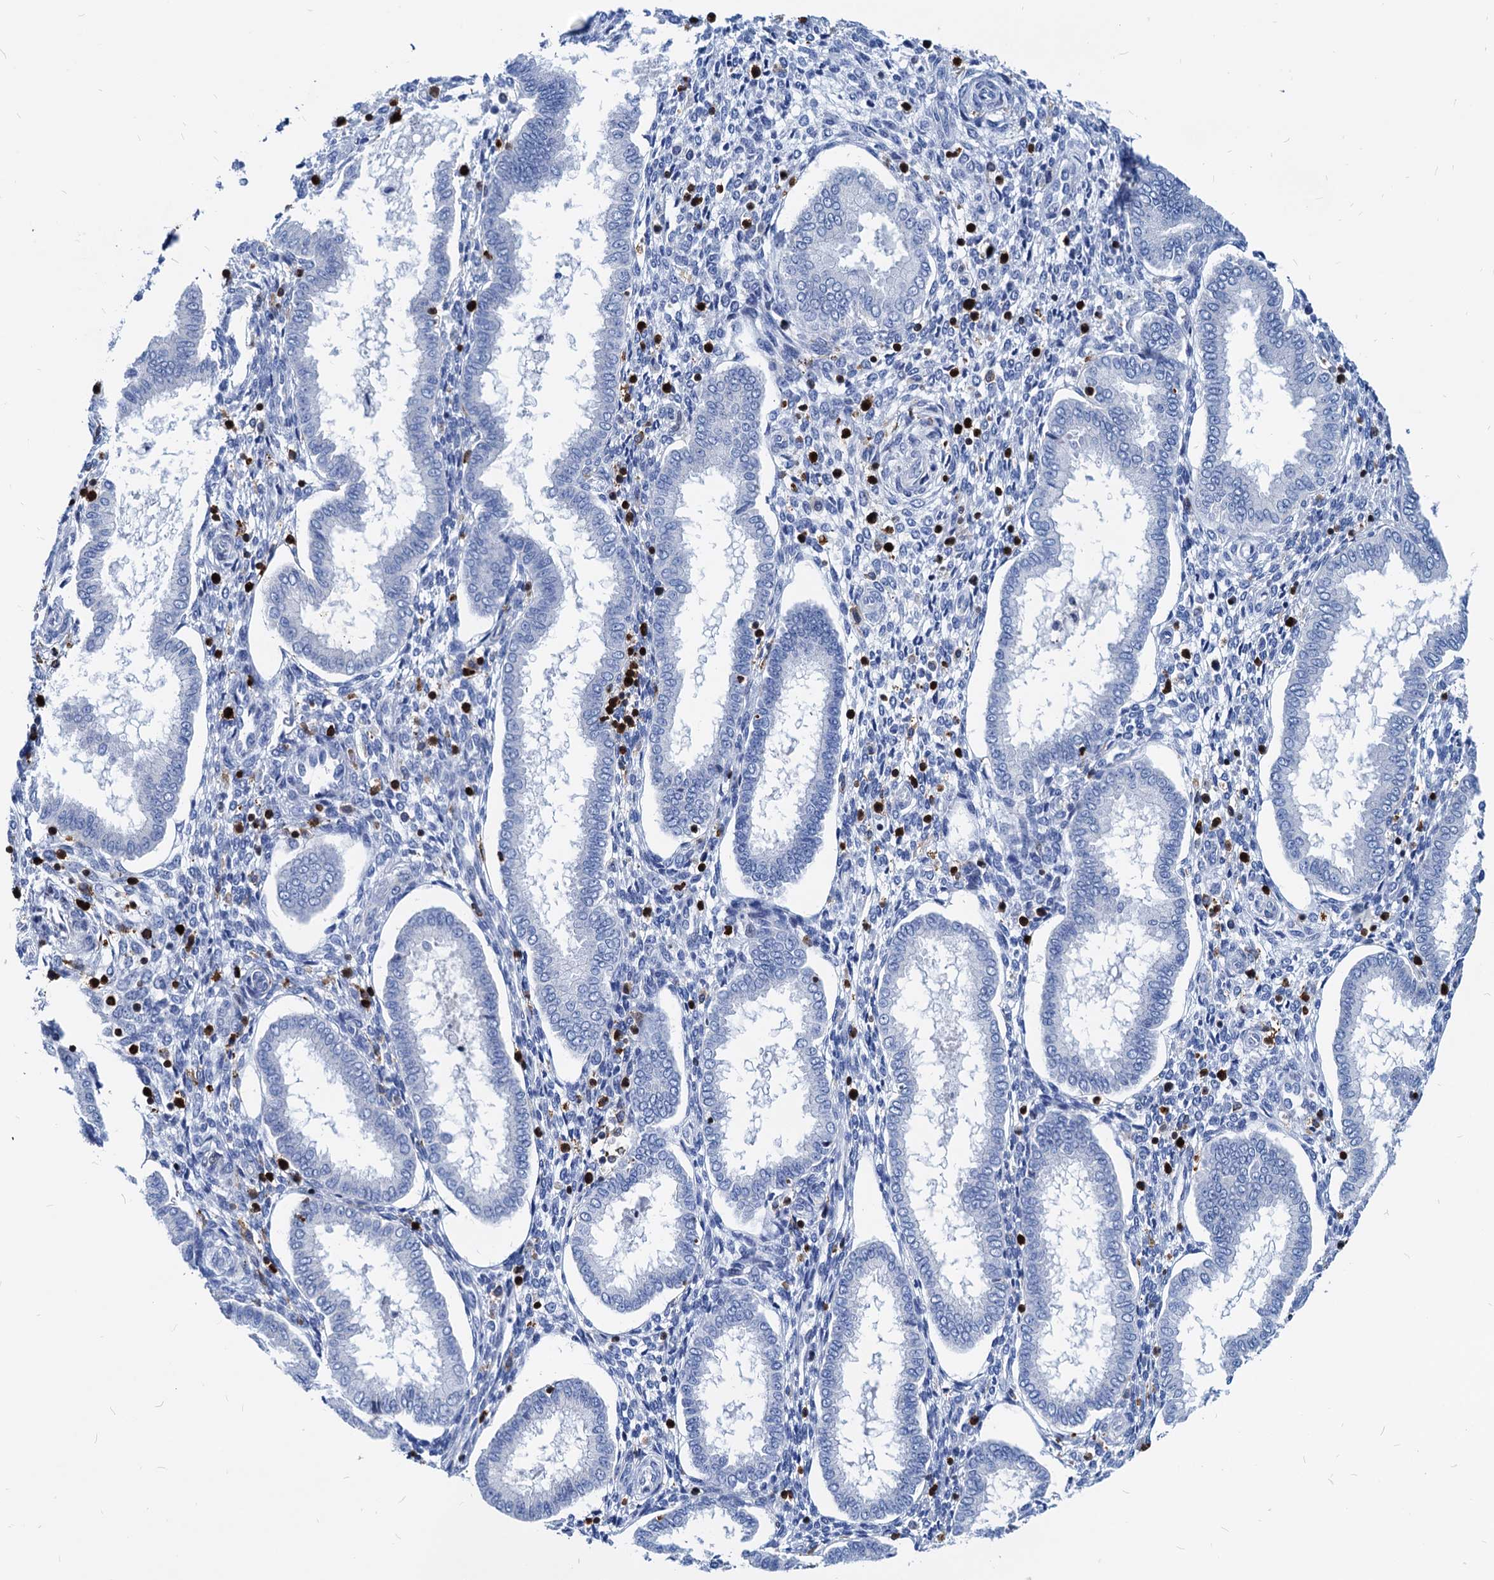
{"staining": {"intensity": "negative", "quantity": "none", "location": "none"}, "tissue": "endometrium", "cell_type": "Cells in endometrial stroma", "image_type": "normal", "snomed": [{"axis": "morphology", "description": "Normal tissue, NOS"}, {"axis": "topography", "description": "Endometrium"}], "caption": "Immunohistochemistry (IHC) of benign endometrium displays no expression in cells in endometrial stroma.", "gene": "LCP2", "patient": {"sex": "female", "age": 24}}